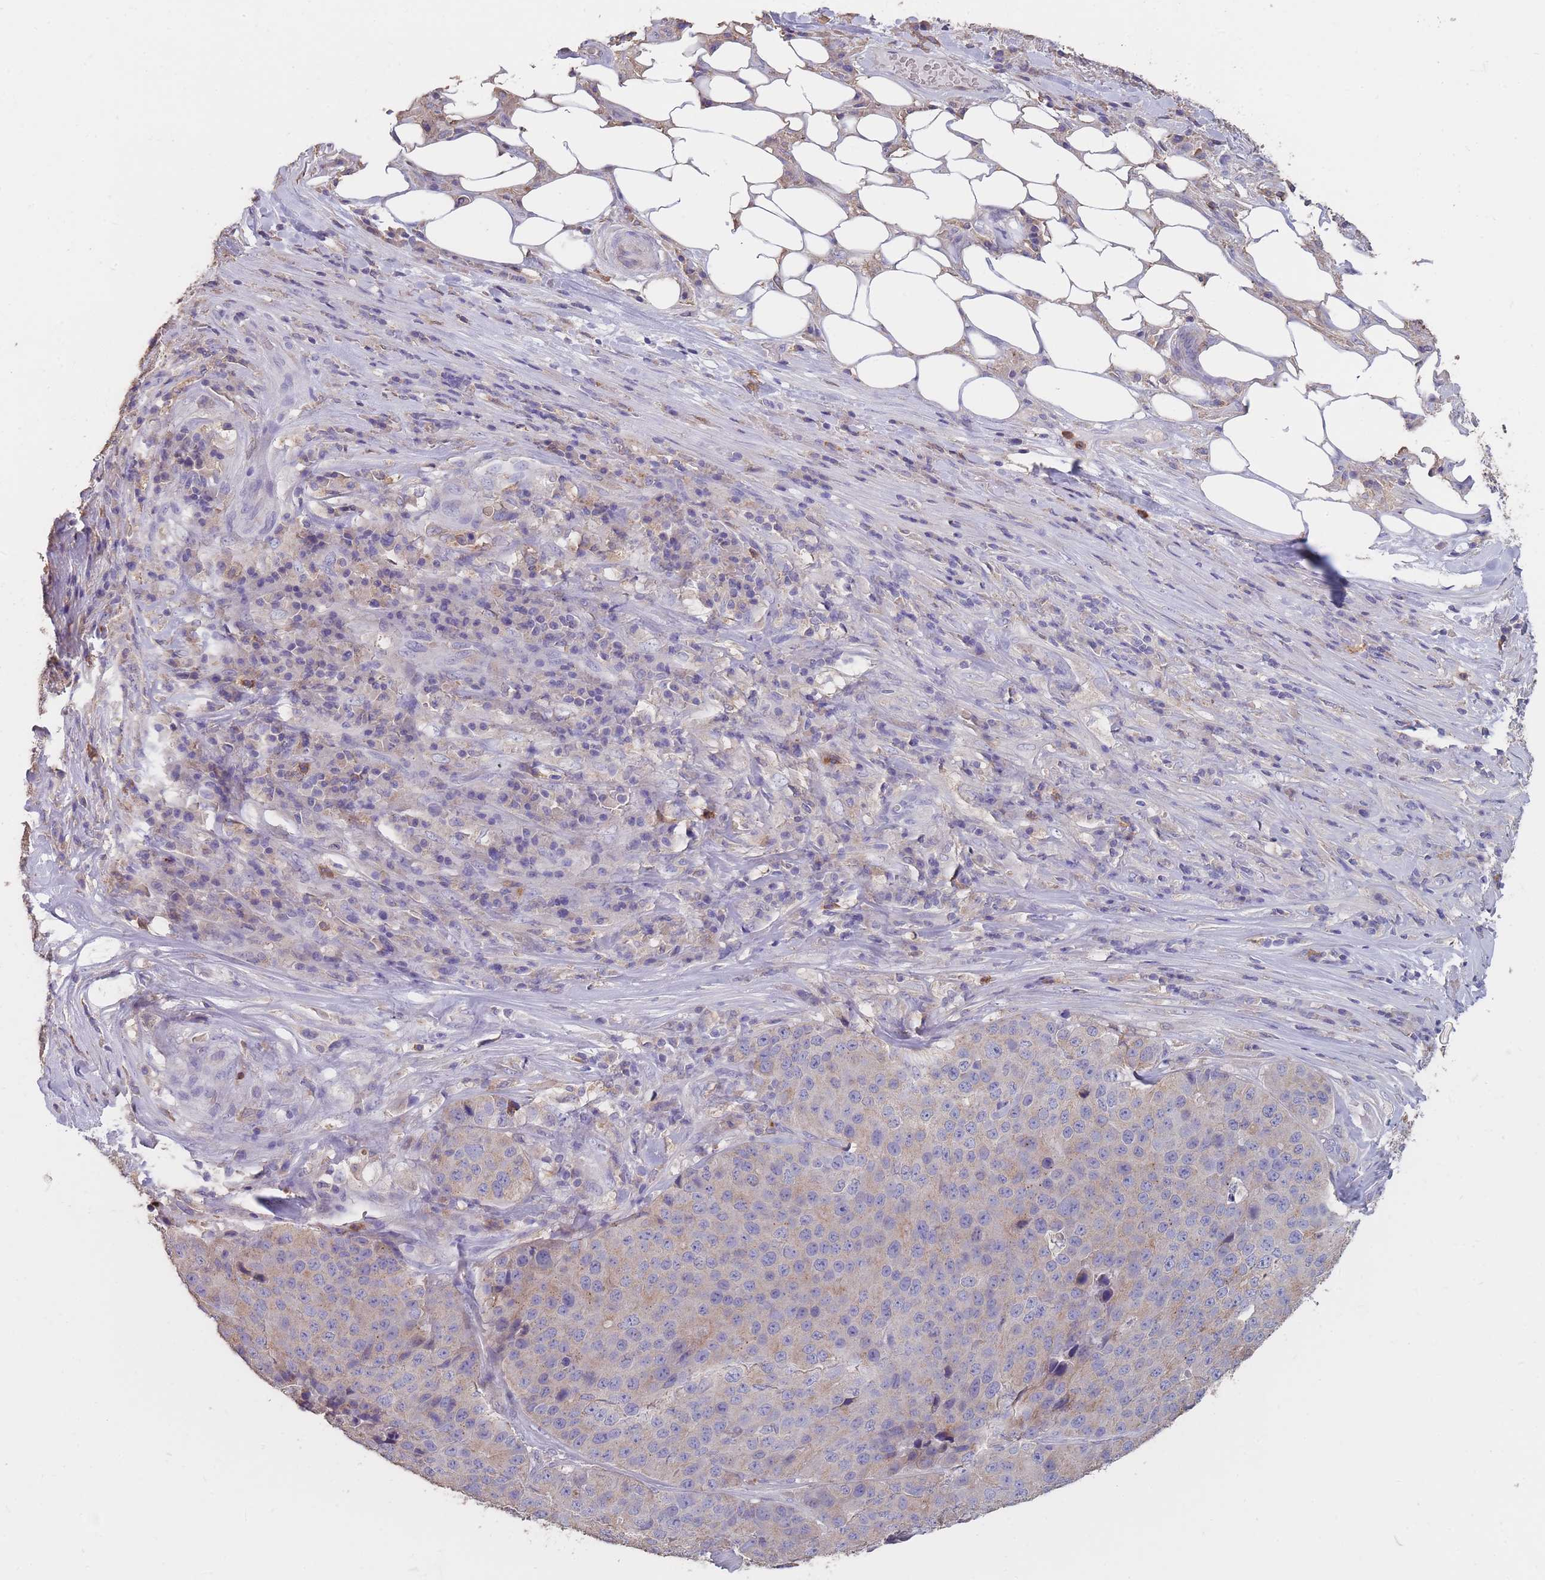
{"staining": {"intensity": "weak", "quantity": "<25%", "location": "cytoplasmic/membranous"}, "tissue": "stomach cancer", "cell_type": "Tumor cells", "image_type": "cancer", "snomed": [{"axis": "morphology", "description": "Adenocarcinoma, NOS"}, {"axis": "topography", "description": "Stomach"}], "caption": "There is no significant expression in tumor cells of adenocarcinoma (stomach).", "gene": "CLEC12A", "patient": {"sex": "male", "age": 71}}